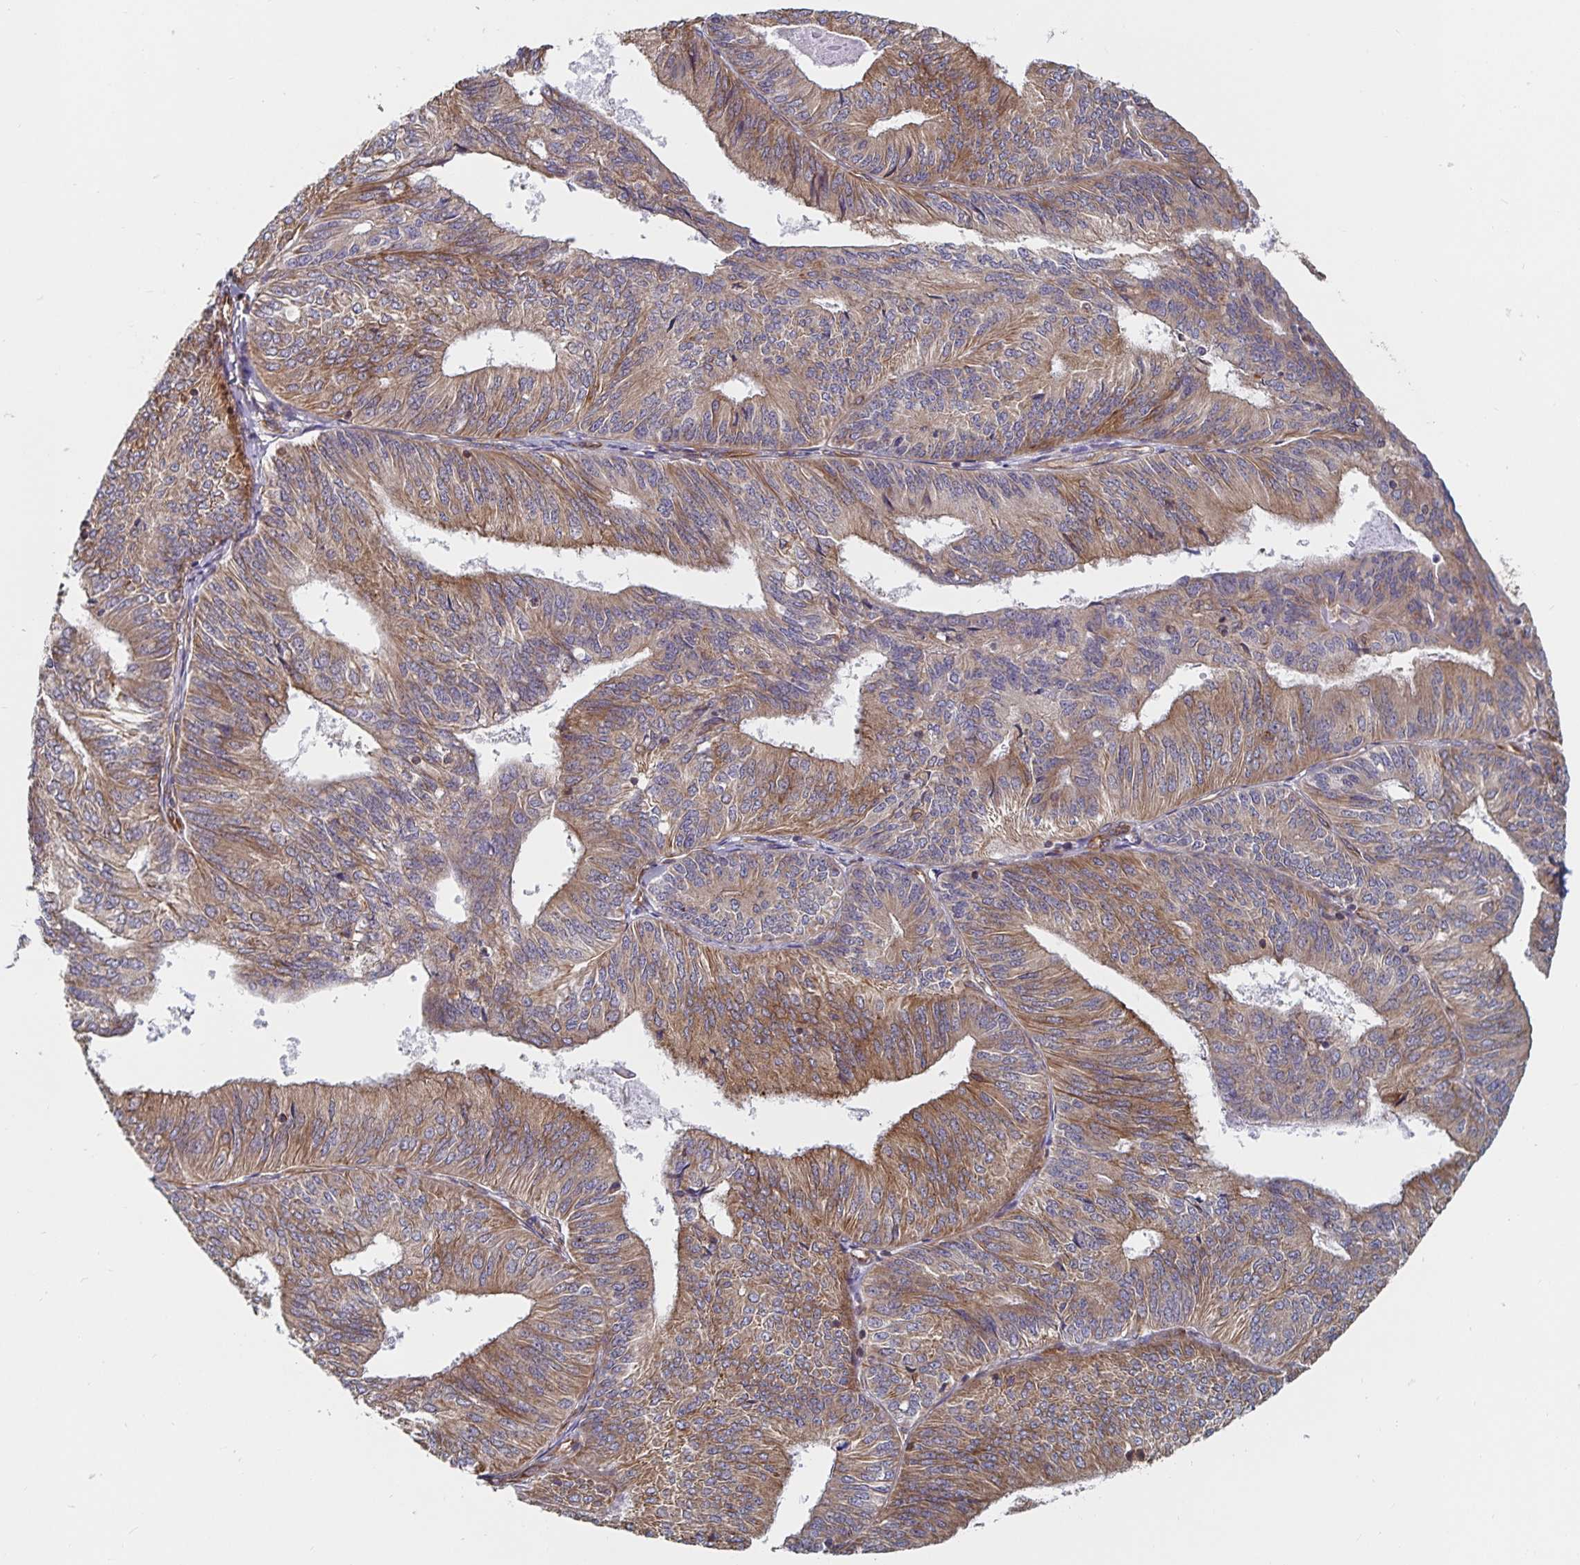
{"staining": {"intensity": "moderate", "quantity": ">75%", "location": "cytoplasmic/membranous"}, "tissue": "endometrial cancer", "cell_type": "Tumor cells", "image_type": "cancer", "snomed": [{"axis": "morphology", "description": "Adenocarcinoma, NOS"}, {"axis": "topography", "description": "Endometrium"}], "caption": "Immunohistochemical staining of human endometrial cancer exhibits medium levels of moderate cytoplasmic/membranous protein positivity in about >75% of tumor cells.", "gene": "BCAP29", "patient": {"sex": "female", "age": 58}}